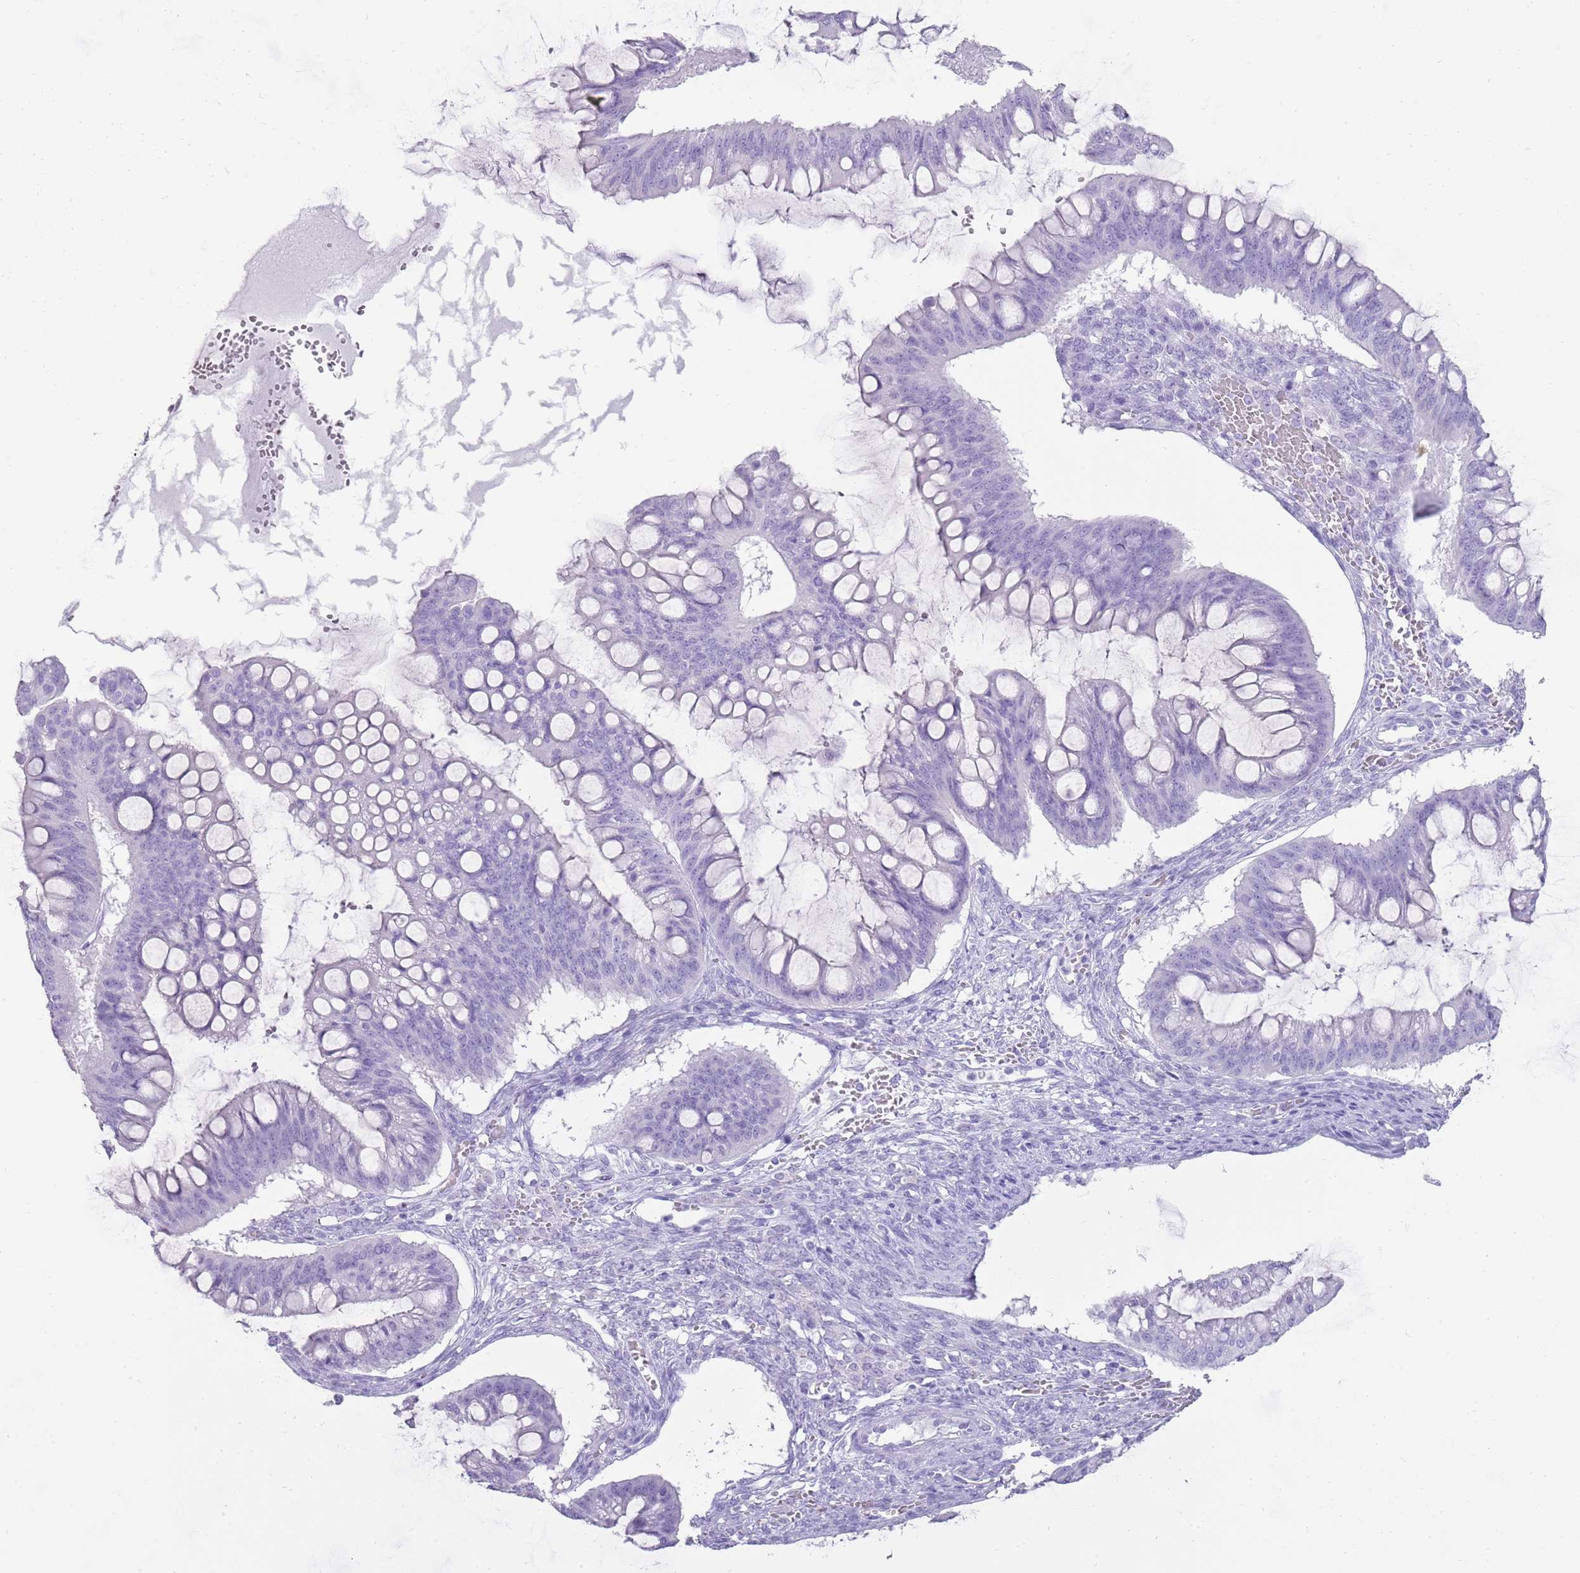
{"staining": {"intensity": "negative", "quantity": "none", "location": "none"}, "tissue": "ovarian cancer", "cell_type": "Tumor cells", "image_type": "cancer", "snomed": [{"axis": "morphology", "description": "Cystadenocarcinoma, mucinous, NOS"}, {"axis": "topography", "description": "Ovary"}], "caption": "Immunohistochemical staining of human ovarian mucinous cystadenocarcinoma demonstrates no significant staining in tumor cells.", "gene": "NBPF3", "patient": {"sex": "female", "age": 73}}